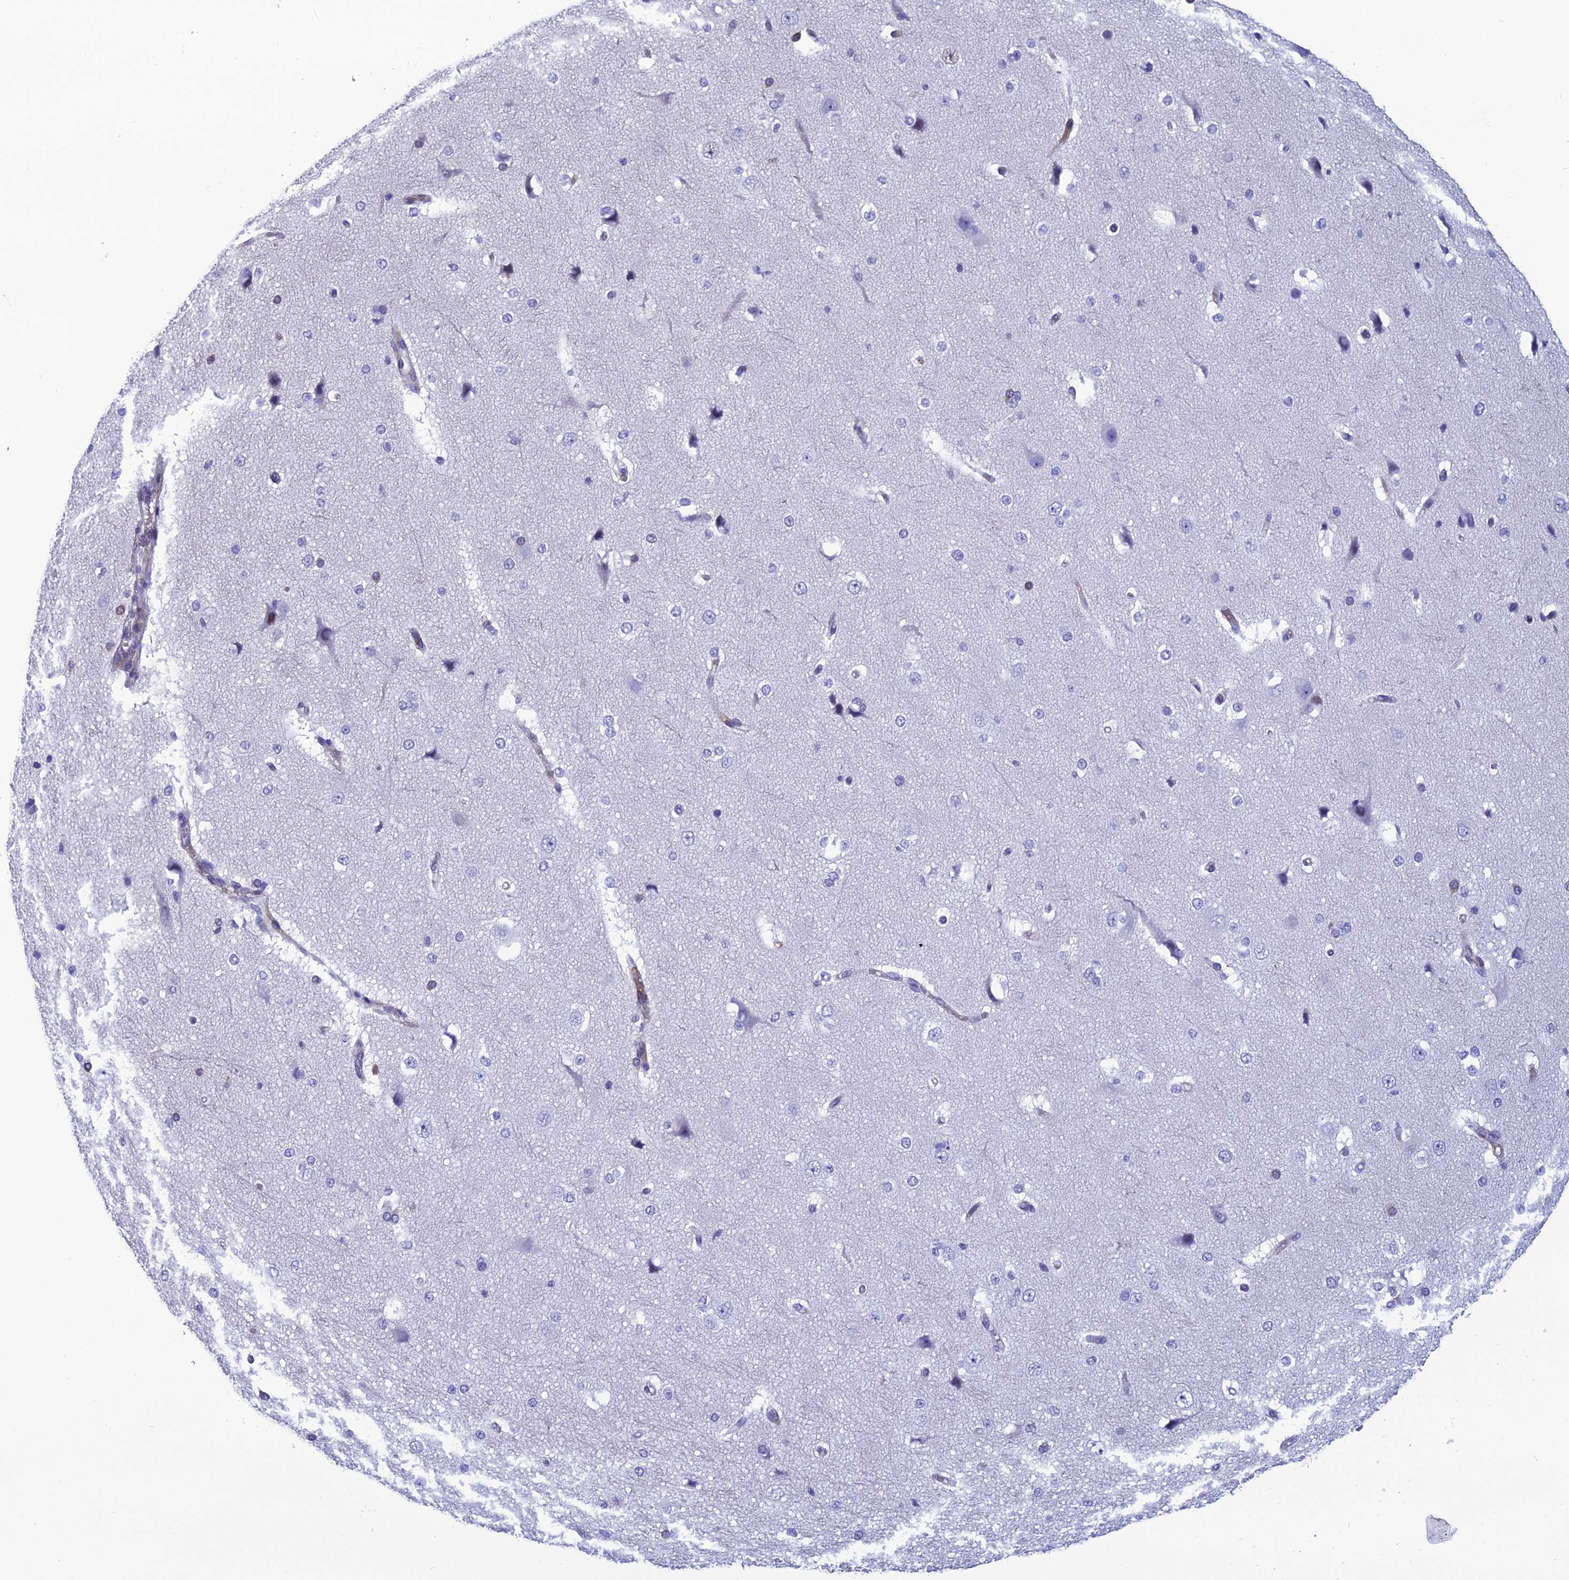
{"staining": {"intensity": "moderate", "quantity": "<25%", "location": "cytoplasmic/membranous"}, "tissue": "cerebral cortex", "cell_type": "Endothelial cells", "image_type": "normal", "snomed": [{"axis": "morphology", "description": "Normal tissue, NOS"}, {"axis": "morphology", "description": "Developmental malformation"}, {"axis": "topography", "description": "Cerebral cortex"}], "caption": "The micrograph reveals immunohistochemical staining of benign cerebral cortex. There is moderate cytoplasmic/membranous staining is seen in about <25% of endothelial cells.", "gene": "CRB2", "patient": {"sex": "female", "age": 30}}